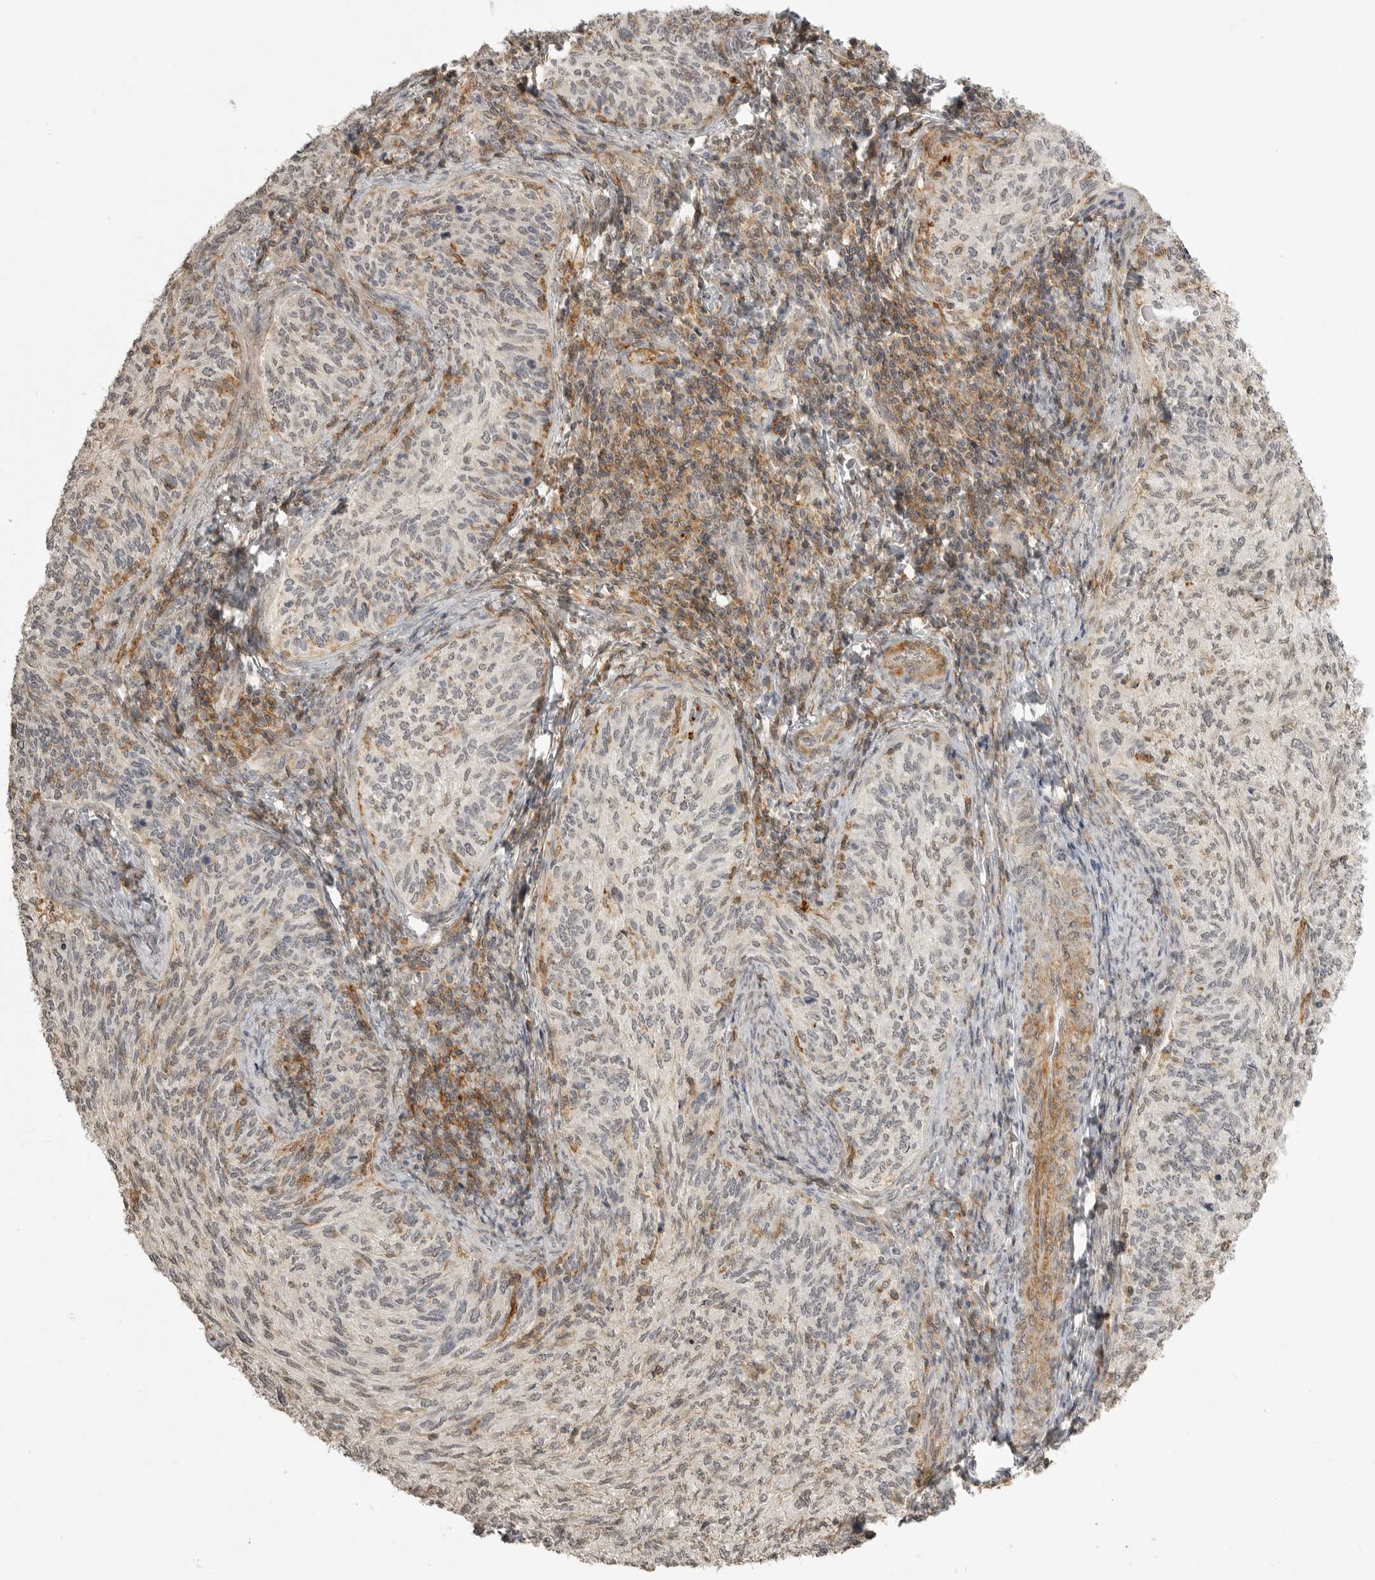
{"staining": {"intensity": "weak", "quantity": "25%-75%", "location": "cytoplasmic/membranous"}, "tissue": "cervical cancer", "cell_type": "Tumor cells", "image_type": "cancer", "snomed": [{"axis": "morphology", "description": "Squamous cell carcinoma, NOS"}, {"axis": "topography", "description": "Cervix"}], "caption": "This is a histology image of IHC staining of cervical cancer (squamous cell carcinoma), which shows weak positivity in the cytoplasmic/membranous of tumor cells.", "gene": "GPC2", "patient": {"sex": "female", "age": 30}}